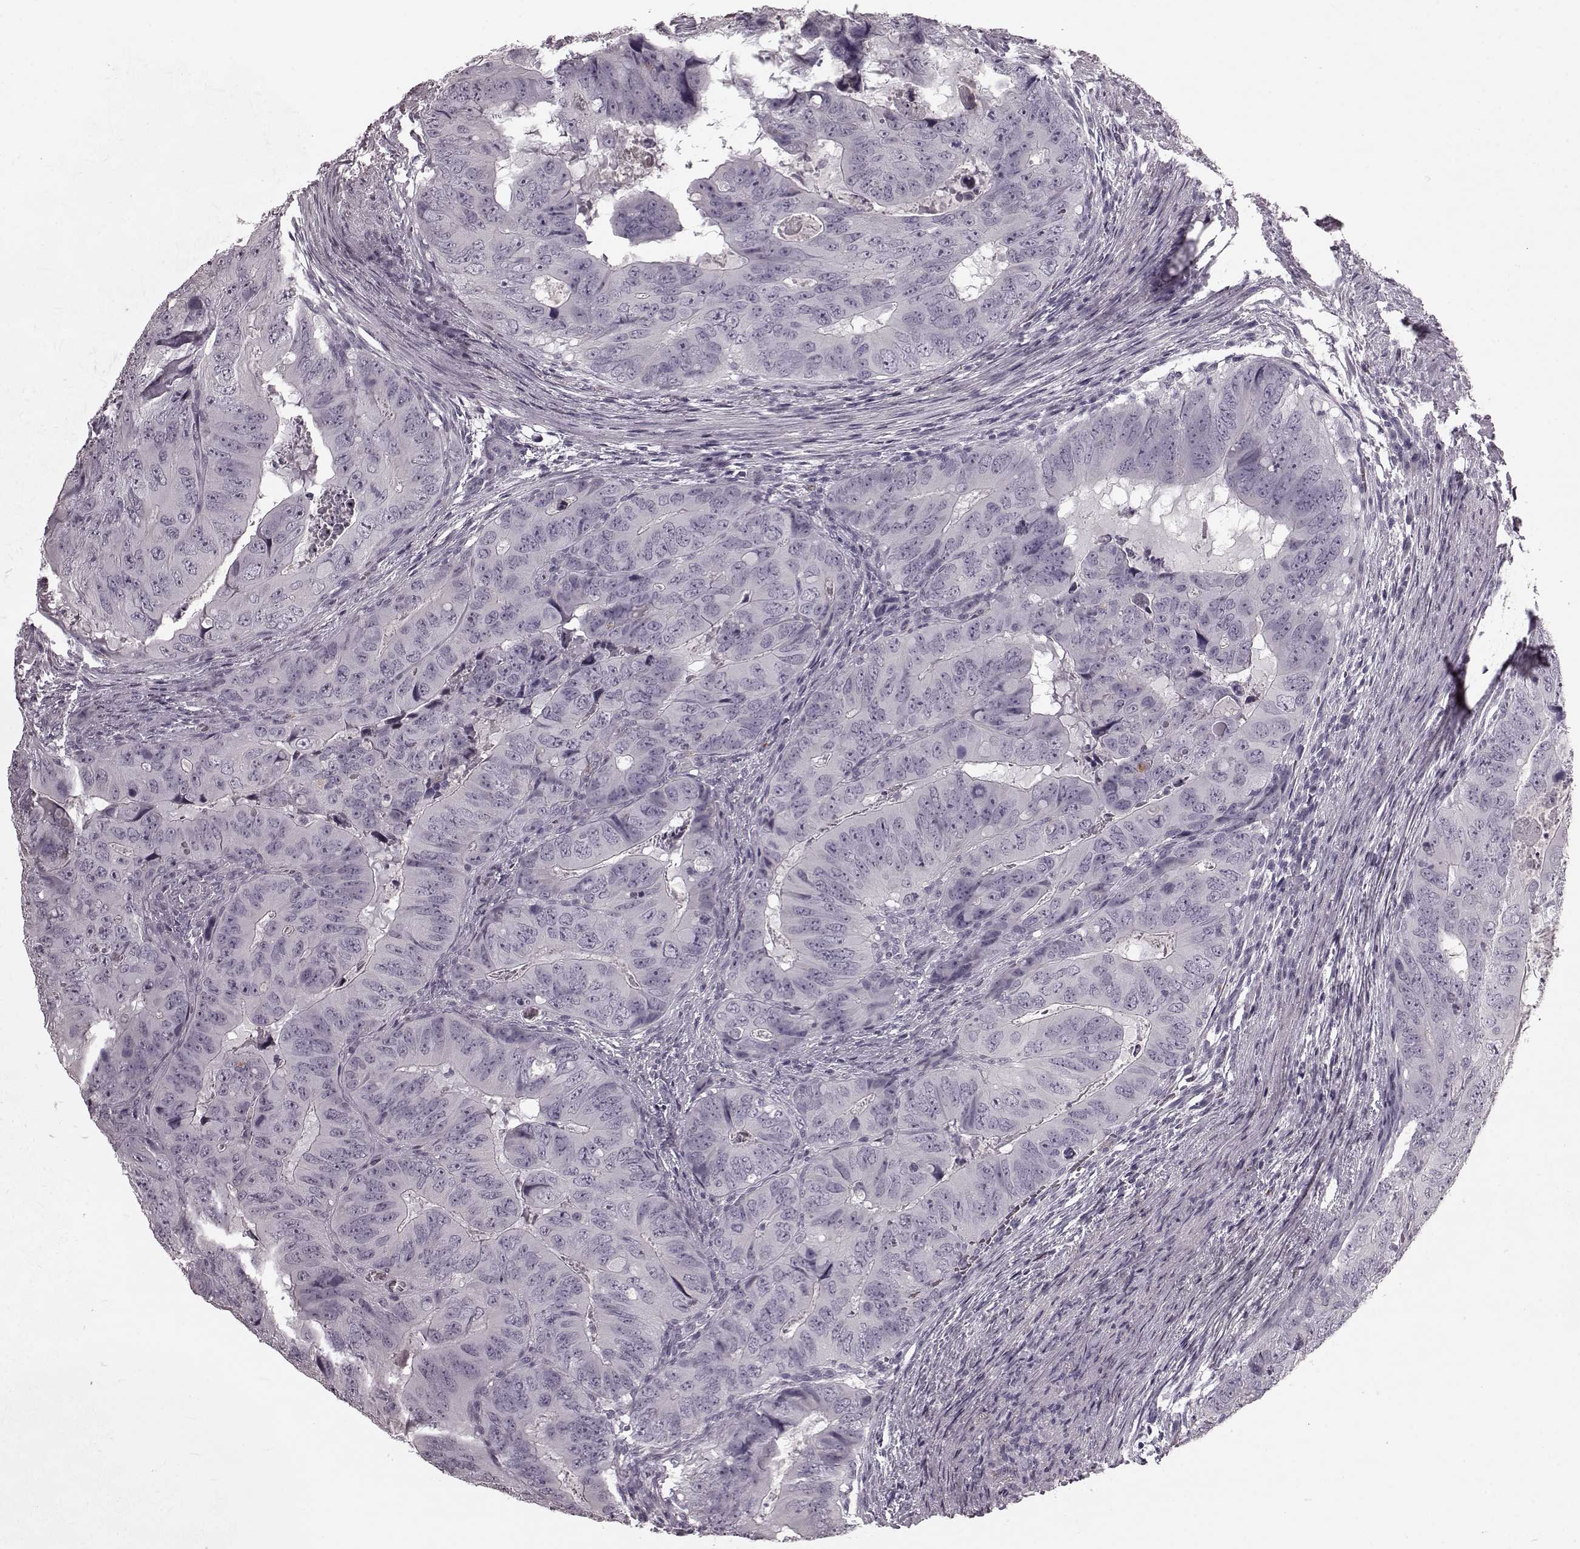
{"staining": {"intensity": "negative", "quantity": "none", "location": "none"}, "tissue": "colorectal cancer", "cell_type": "Tumor cells", "image_type": "cancer", "snomed": [{"axis": "morphology", "description": "Adenocarcinoma, NOS"}, {"axis": "topography", "description": "Colon"}], "caption": "Colorectal adenocarcinoma stained for a protein using immunohistochemistry demonstrates no staining tumor cells.", "gene": "CST7", "patient": {"sex": "male", "age": 79}}